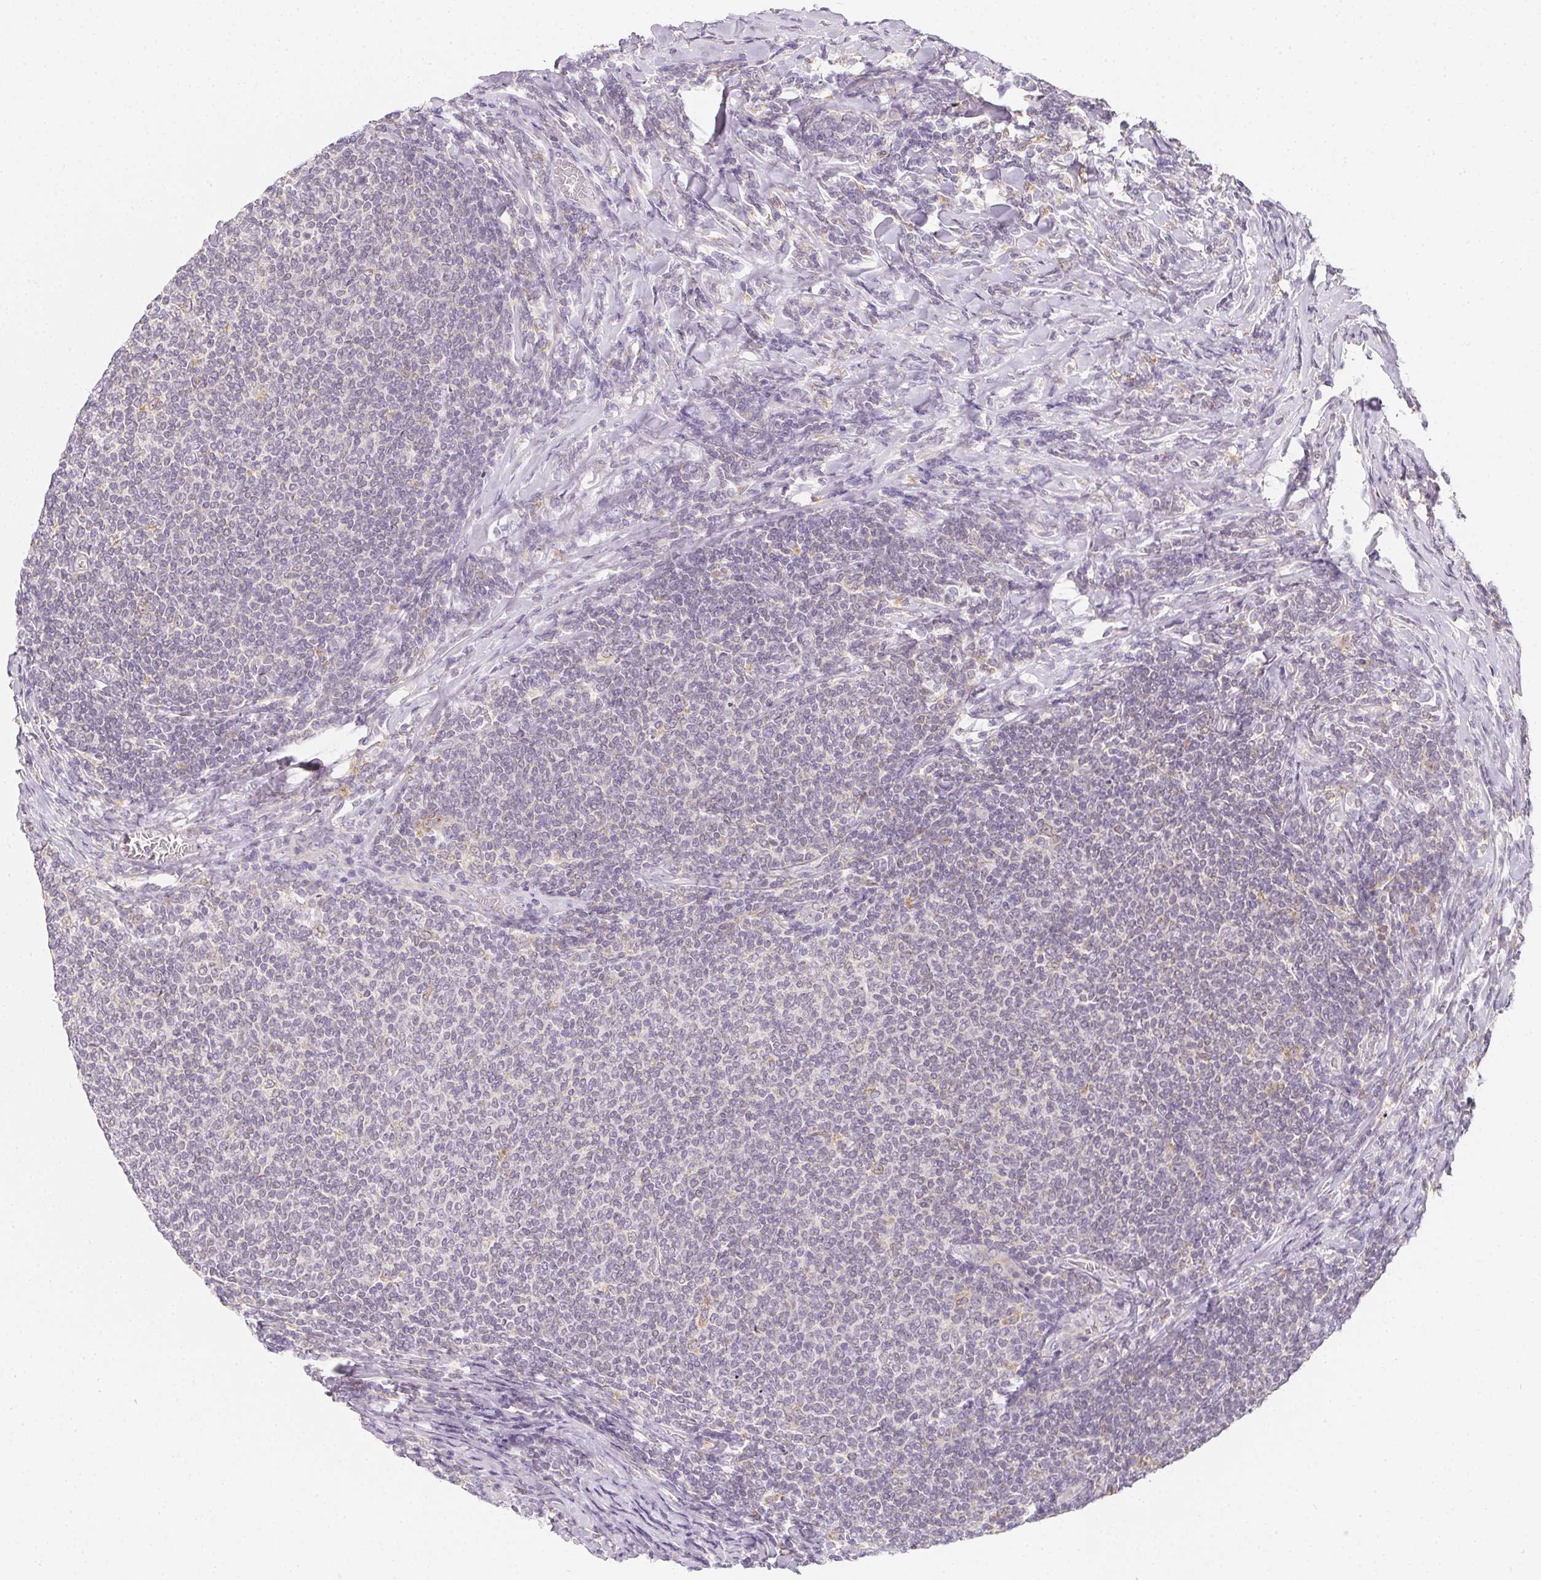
{"staining": {"intensity": "negative", "quantity": "none", "location": "none"}, "tissue": "lymphoma", "cell_type": "Tumor cells", "image_type": "cancer", "snomed": [{"axis": "morphology", "description": "Malignant lymphoma, non-Hodgkin's type, Low grade"}, {"axis": "topography", "description": "Lymph node"}], "caption": "Tumor cells are negative for brown protein staining in lymphoma. The staining was performed using DAB to visualize the protein expression in brown, while the nuclei were stained in blue with hematoxylin (Magnification: 20x).", "gene": "SOAT1", "patient": {"sex": "male", "age": 52}}